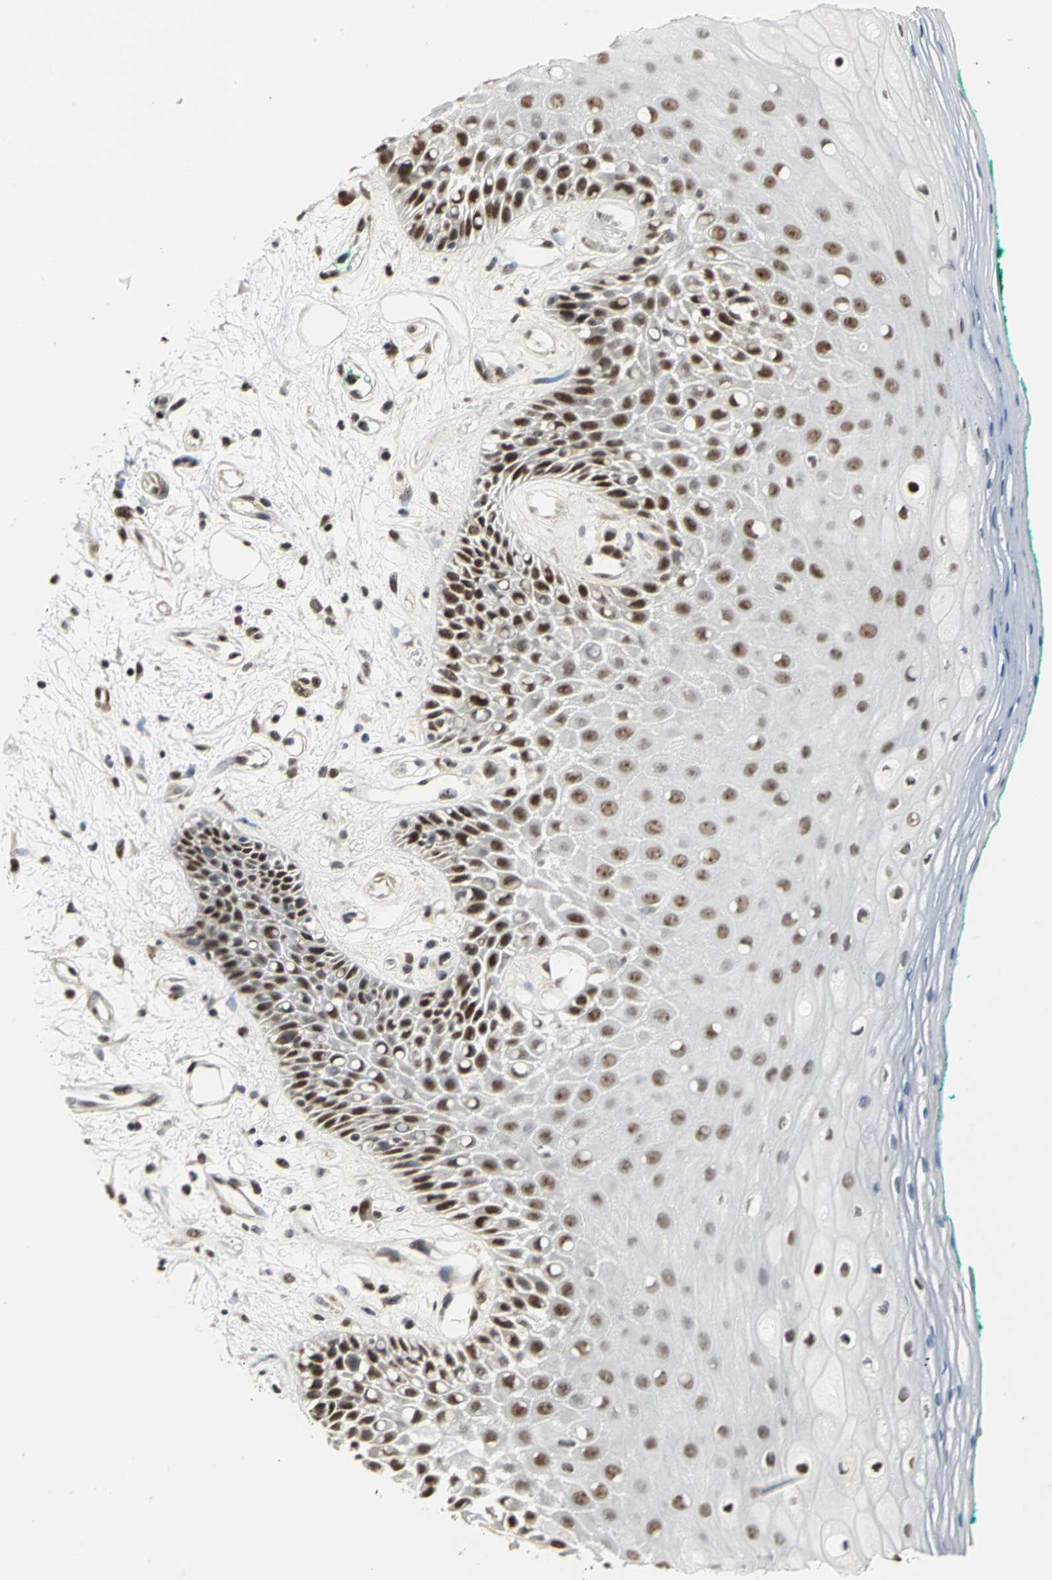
{"staining": {"intensity": "strong", "quantity": ">75%", "location": "nuclear"}, "tissue": "oral mucosa", "cell_type": "Squamous epithelial cells", "image_type": "normal", "snomed": [{"axis": "morphology", "description": "Normal tissue, NOS"}, {"axis": "morphology", "description": "Squamous cell carcinoma, NOS"}, {"axis": "topography", "description": "Skeletal muscle"}, {"axis": "topography", "description": "Oral tissue"}, {"axis": "topography", "description": "Head-Neck"}], "caption": "High-magnification brightfield microscopy of unremarkable oral mucosa stained with DAB (3,3'-diaminobenzidine) (brown) and counterstained with hematoxylin (blue). squamous epithelial cells exhibit strong nuclear staining is present in approximately>75% of cells.", "gene": "CCDC88C", "patient": {"sex": "female", "age": 84}}